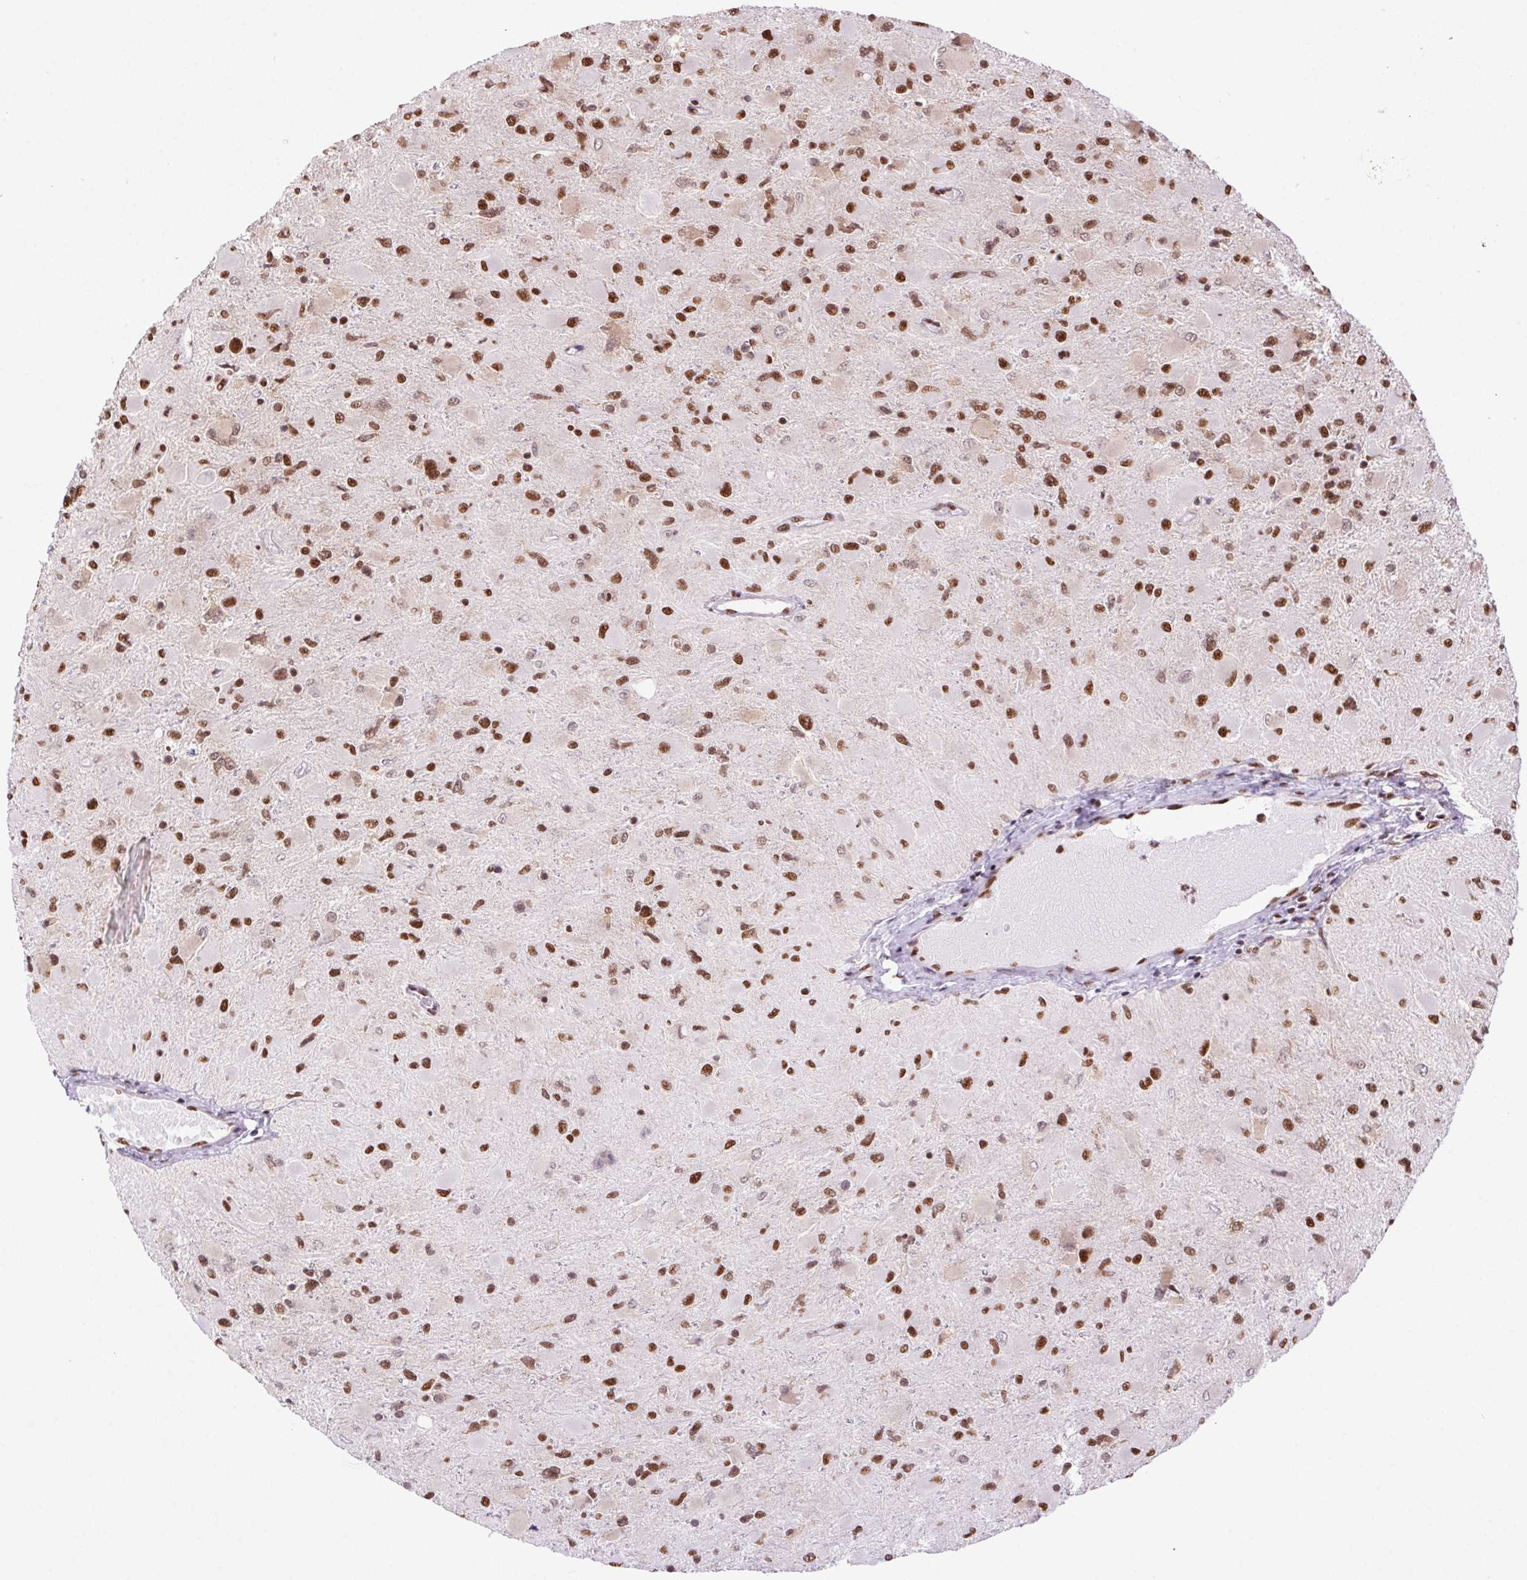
{"staining": {"intensity": "moderate", "quantity": ">75%", "location": "nuclear"}, "tissue": "glioma", "cell_type": "Tumor cells", "image_type": "cancer", "snomed": [{"axis": "morphology", "description": "Glioma, malignant, High grade"}, {"axis": "topography", "description": "Cerebral cortex"}], "caption": "Glioma was stained to show a protein in brown. There is medium levels of moderate nuclear staining in about >75% of tumor cells.", "gene": "ZNF207", "patient": {"sex": "female", "age": 36}}